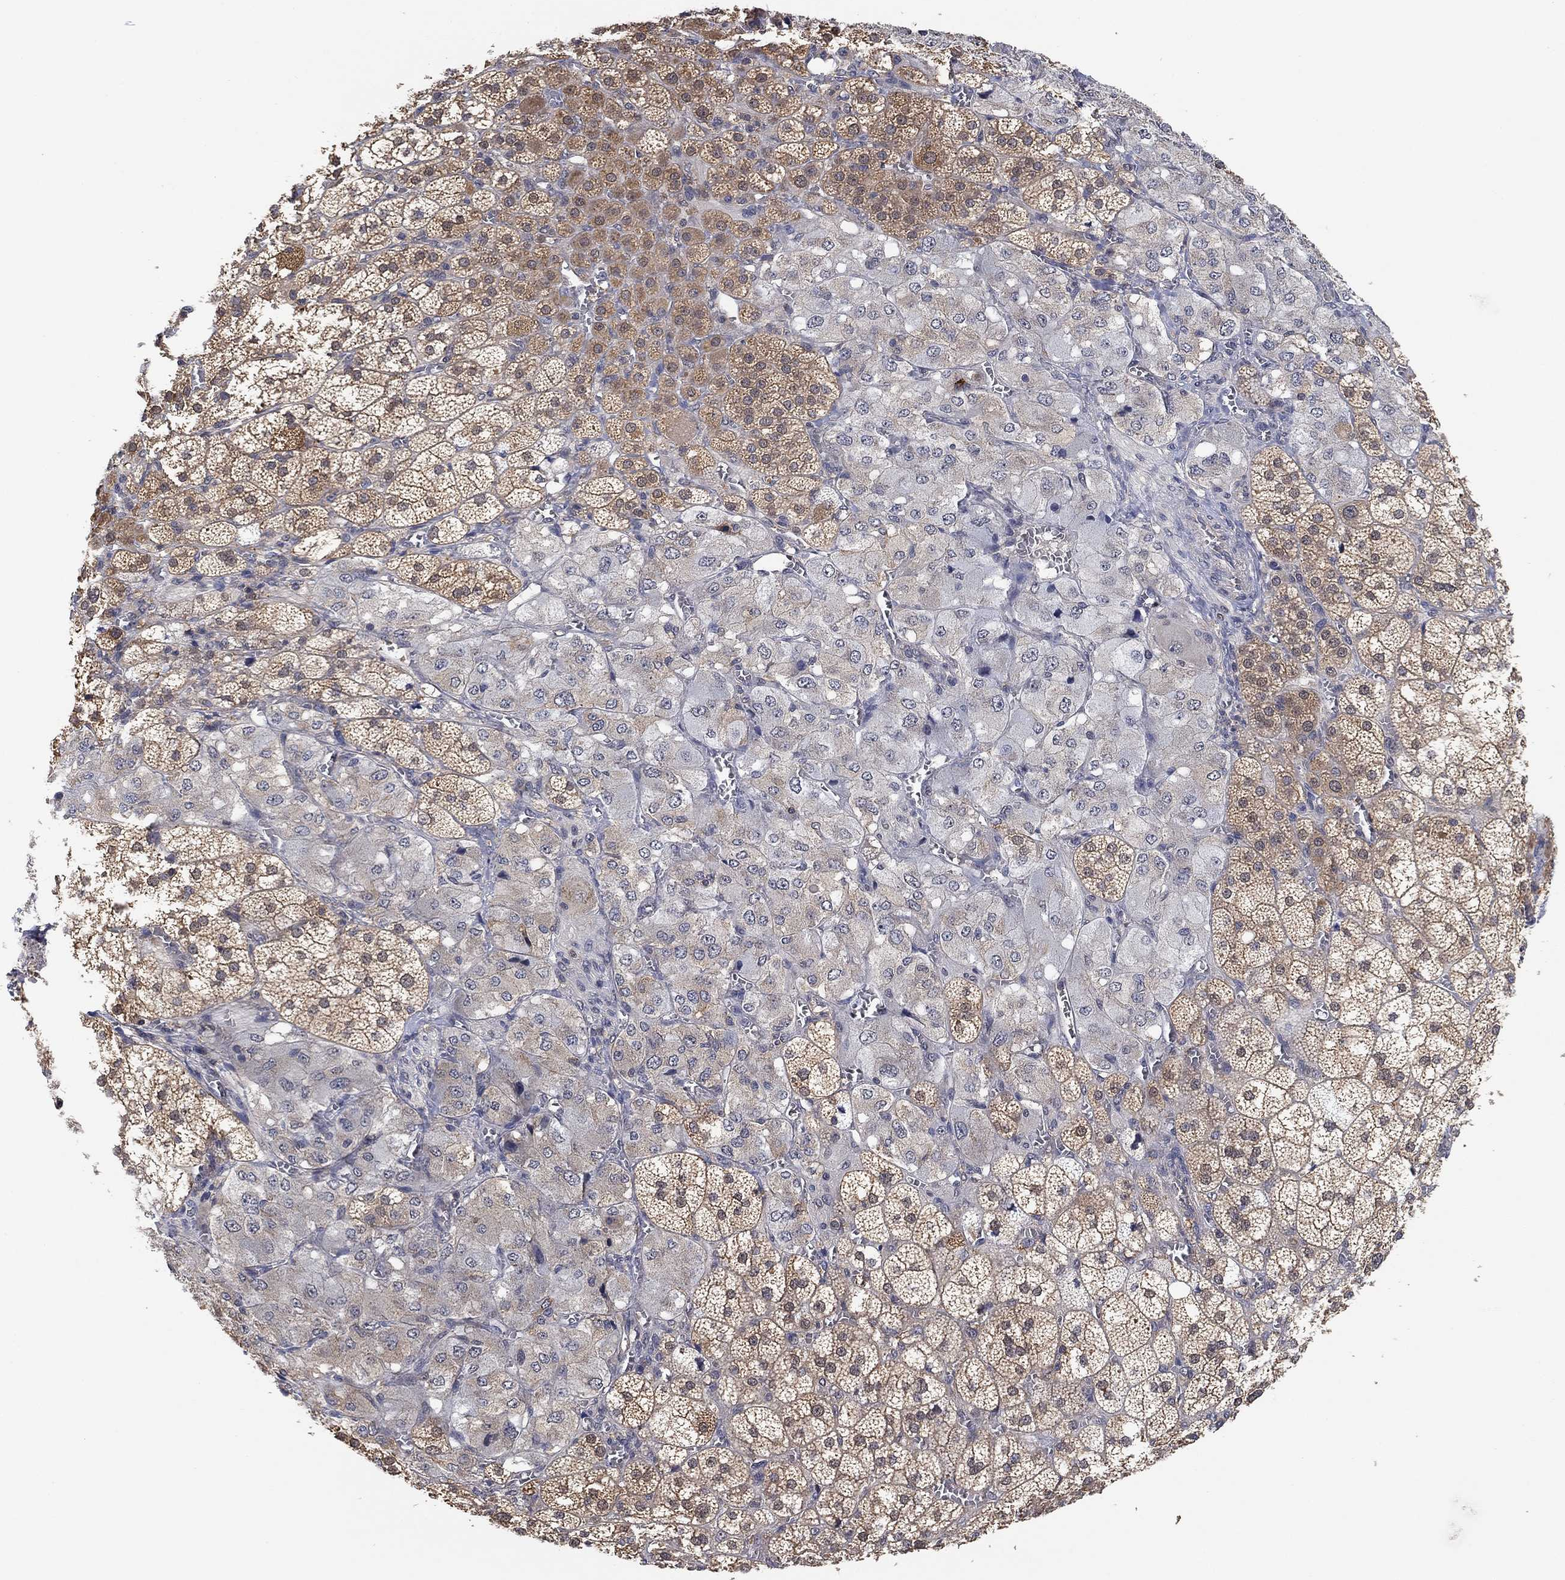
{"staining": {"intensity": "weak", "quantity": "25%-75%", "location": "cytoplasmic/membranous"}, "tissue": "adrenal gland", "cell_type": "Glandular cells", "image_type": "normal", "snomed": [{"axis": "morphology", "description": "Normal tissue, NOS"}, {"axis": "topography", "description": "Adrenal gland"}], "caption": "This photomicrograph shows immunohistochemistry (IHC) staining of benign human adrenal gland, with low weak cytoplasmic/membranous staining in about 25%-75% of glandular cells.", "gene": "CCDC43", "patient": {"sex": "female", "age": 60}}